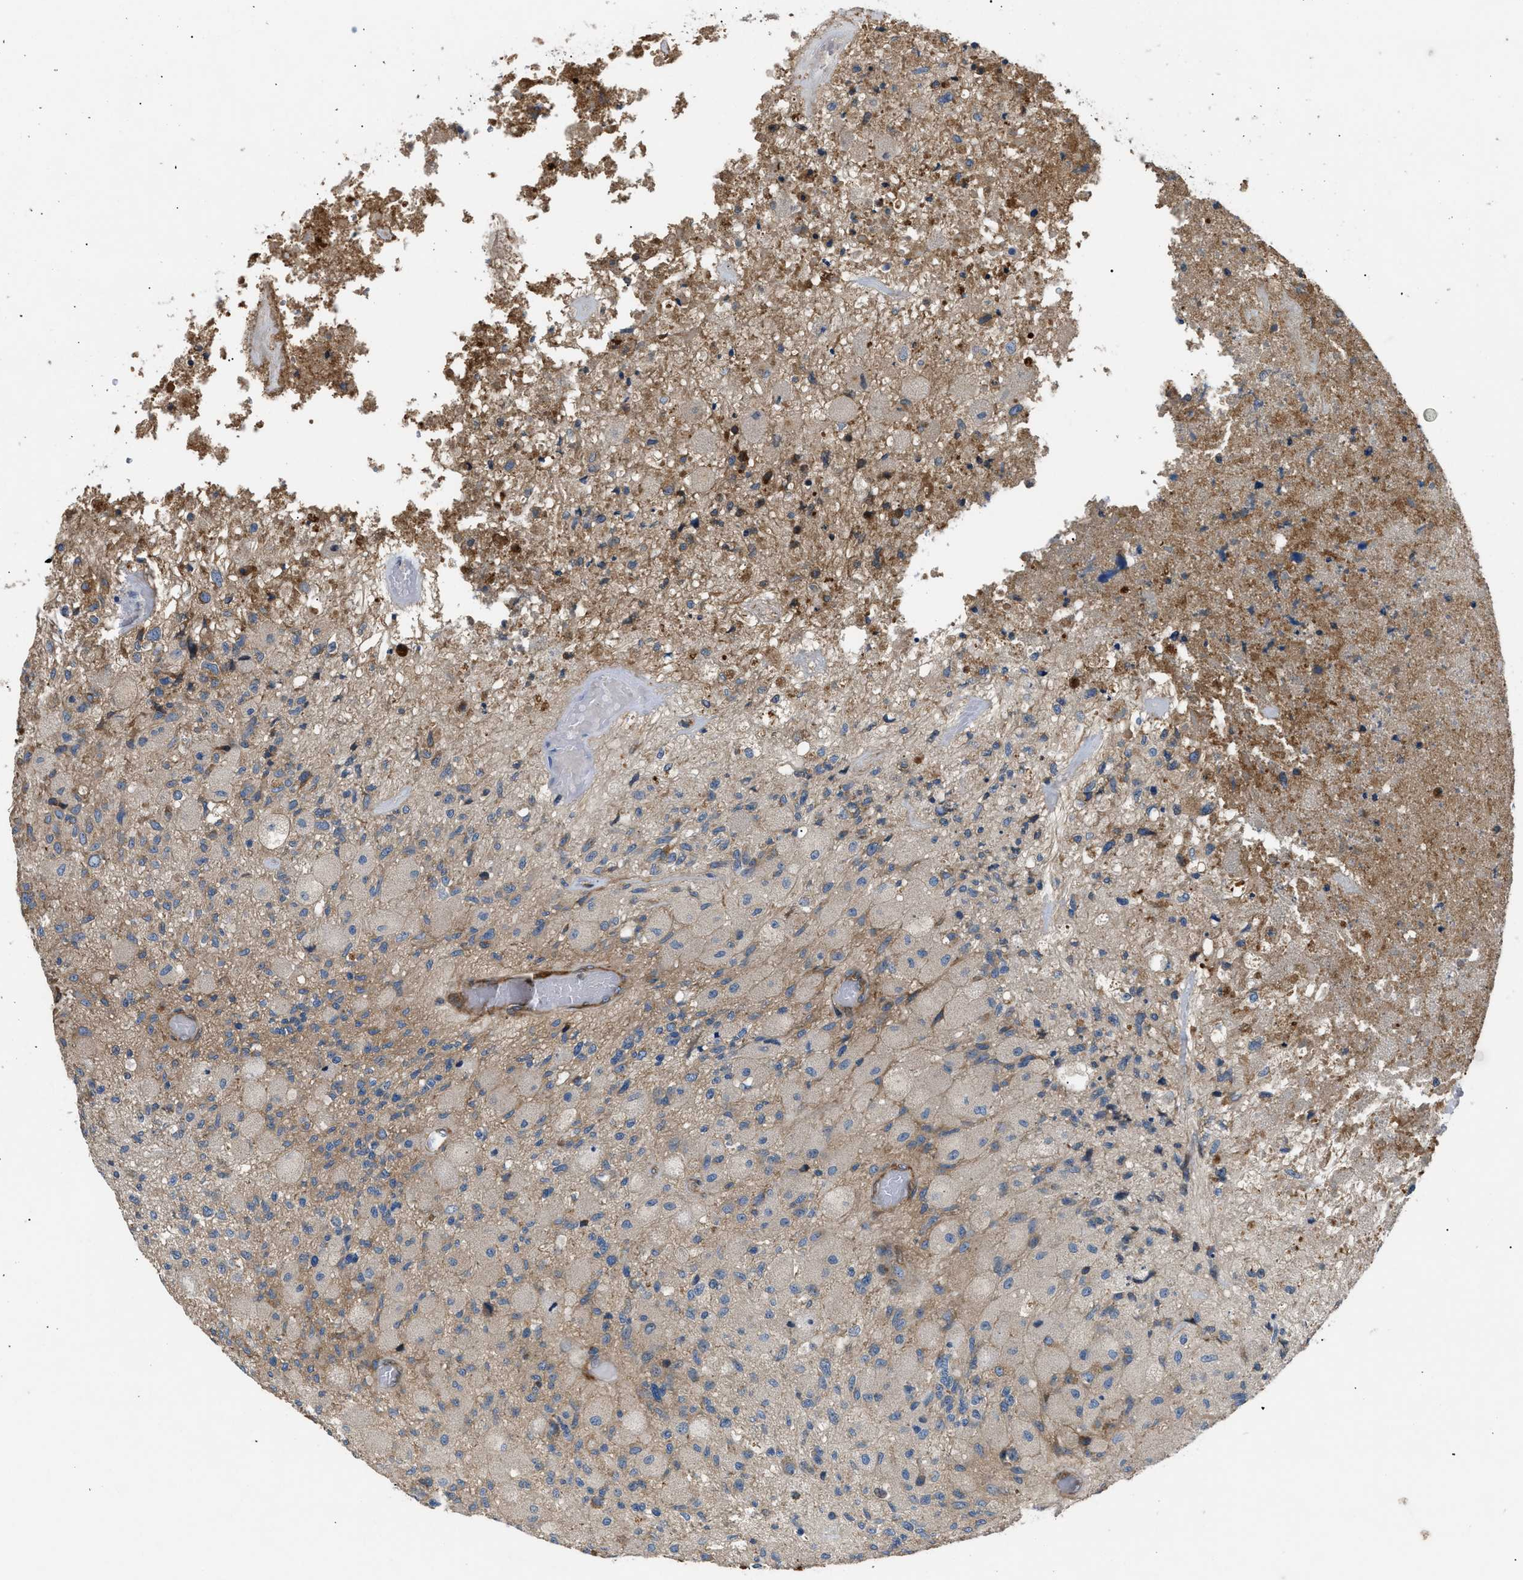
{"staining": {"intensity": "weak", "quantity": "<25%", "location": "cytoplasmic/membranous"}, "tissue": "glioma", "cell_type": "Tumor cells", "image_type": "cancer", "snomed": [{"axis": "morphology", "description": "Normal tissue, NOS"}, {"axis": "morphology", "description": "Glioma, malignant, High grade"}, {"axis": "topography", "description": "Cerebral cortex"}], "caption": "Malignant glioma (high-grade) was stained to show a protein in brown. There is no significant positivity in tumor cells.", "gene": "LYSMD3", "patient": {"sex": "male", "age": 77}}